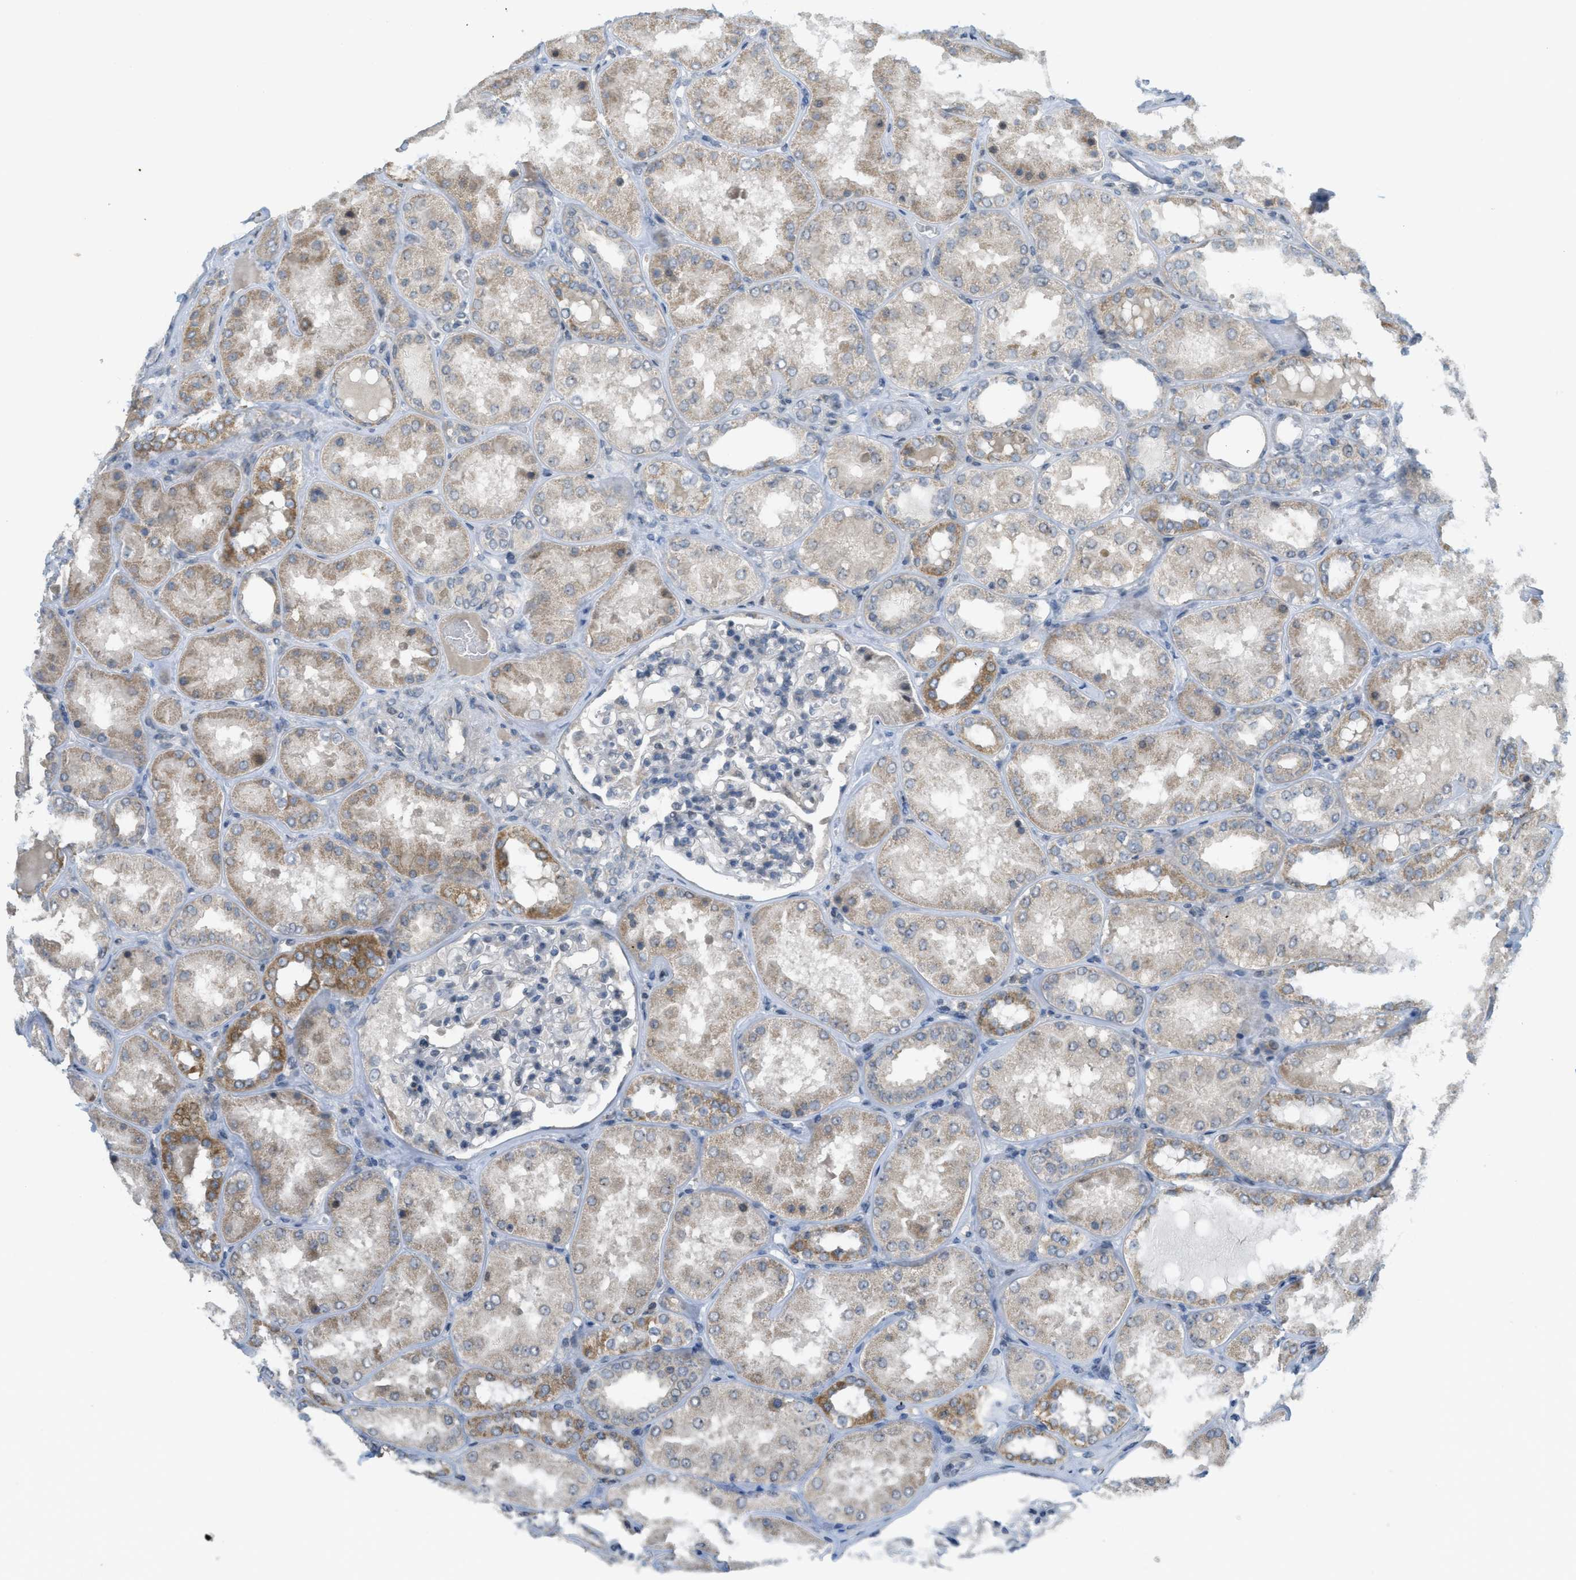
{"staining": {"intensity": "negative", "quantity": "none", "location": "none"}, "tissue": "kidney", "cell_type": "Cells in glomeruli", "image_type": "normal", "snomed": [{"axis": "morphology", "description": "Normal tissue, NOS"}, {"axis": "topography", "description": "Kidney"}], "caption": "This is an IHC micrograph of benign human kidney. There is no staining in cells in glomeruli.", "gene": "TXNDC2", "patient": {"sex": "female", "age": 56}}